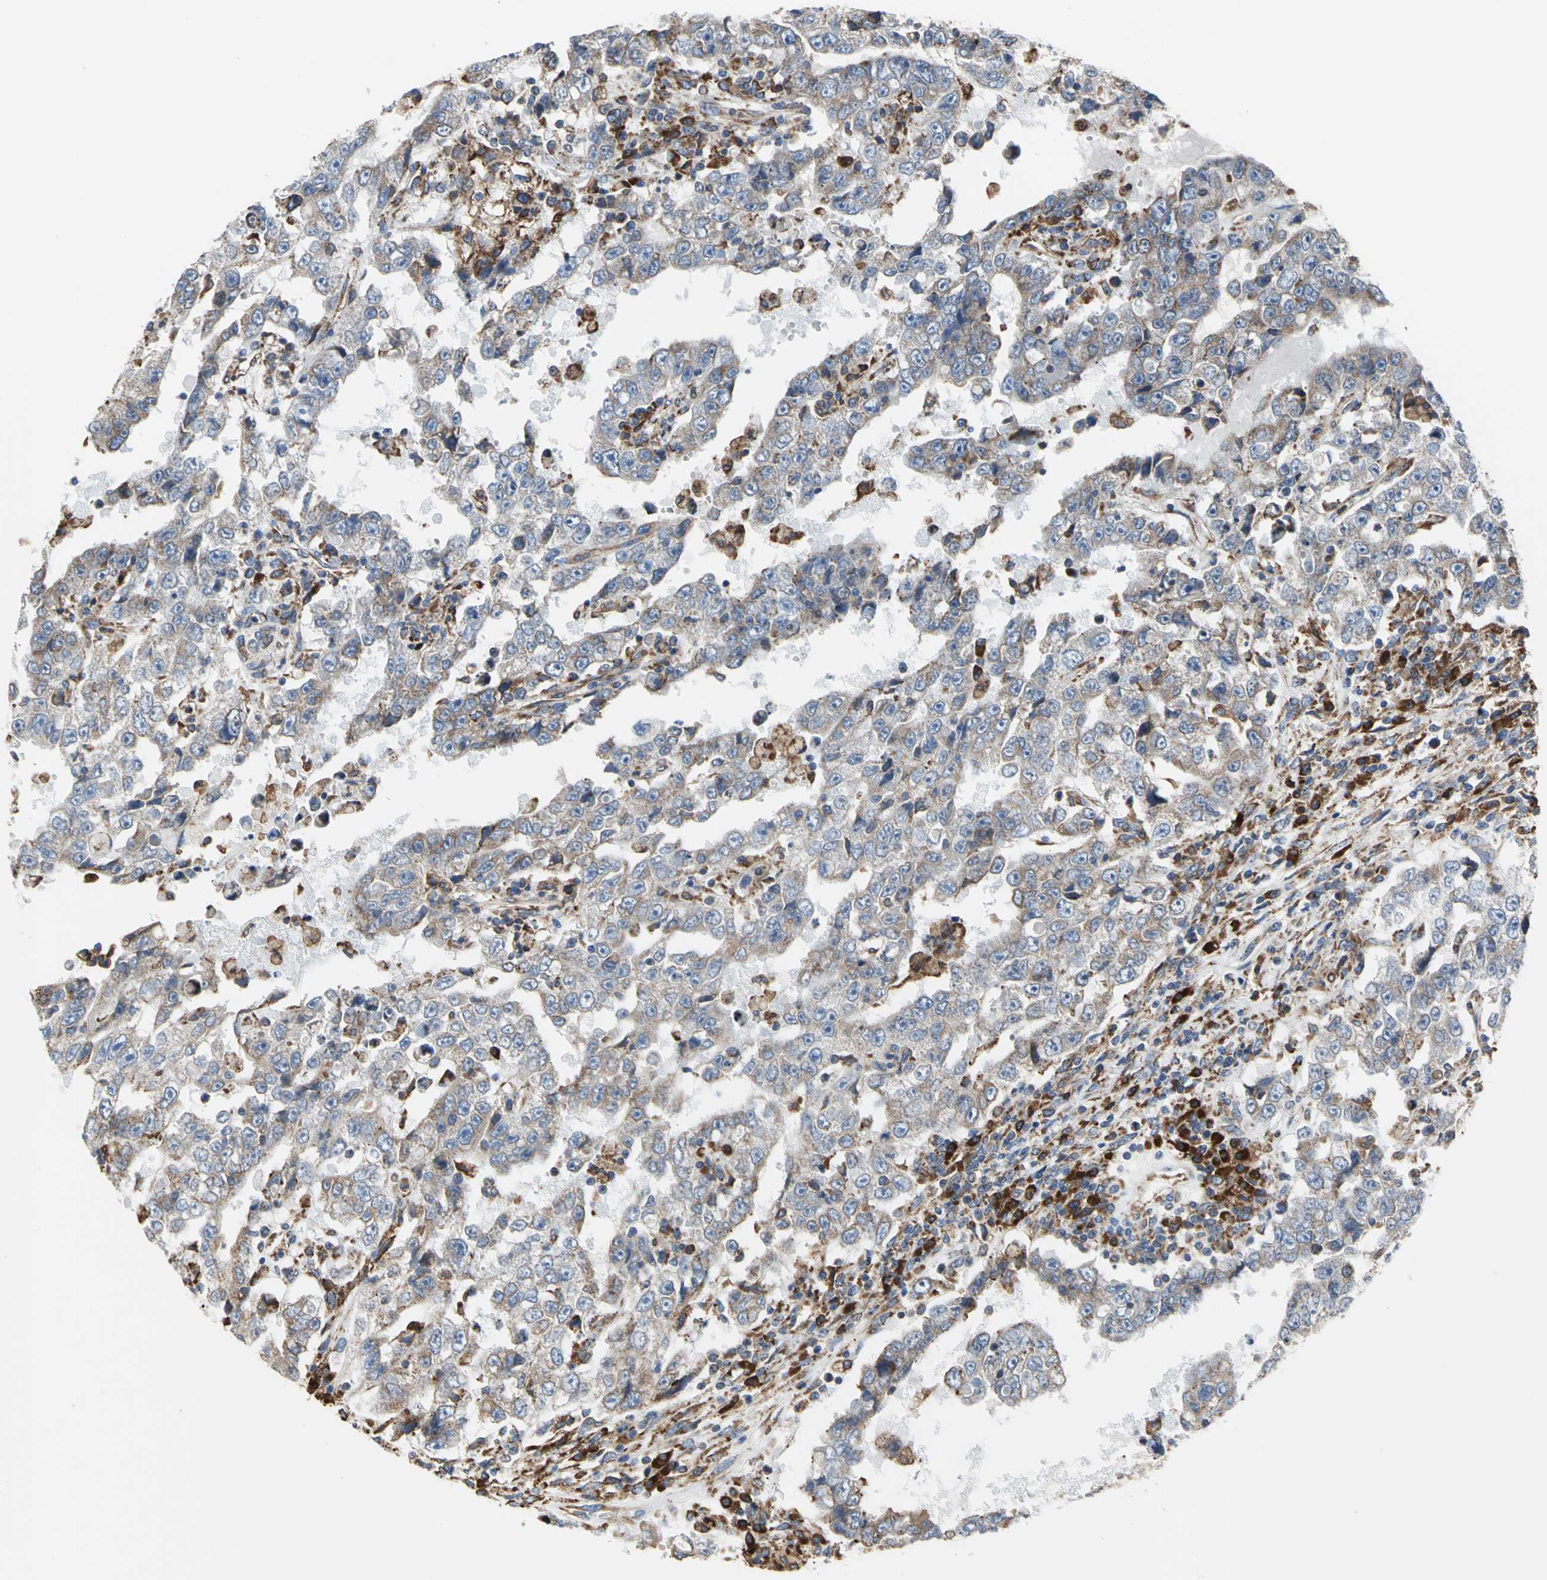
{"staining": {"intensity": "weak", "quantity": ">75%", "location": "cytoplasmic/membranous"}, "tissue": "testis cancer", "cell_type": "Tumor cells", "image_type": "cancer", "snomed": [{"axis": "morphology", "description": "Carcinoma, Embryonal, NOS"}, {"axis": "topography", "description": "Testis"}], "caption": "Testis cancer (embryonal carcinoma) tissue demonstrates weak cytoplasmic/membranous expression in approximately >75% of tumor cells", "gene": "SDF2L1", "patient": {"sex": "male", "age": 26}}